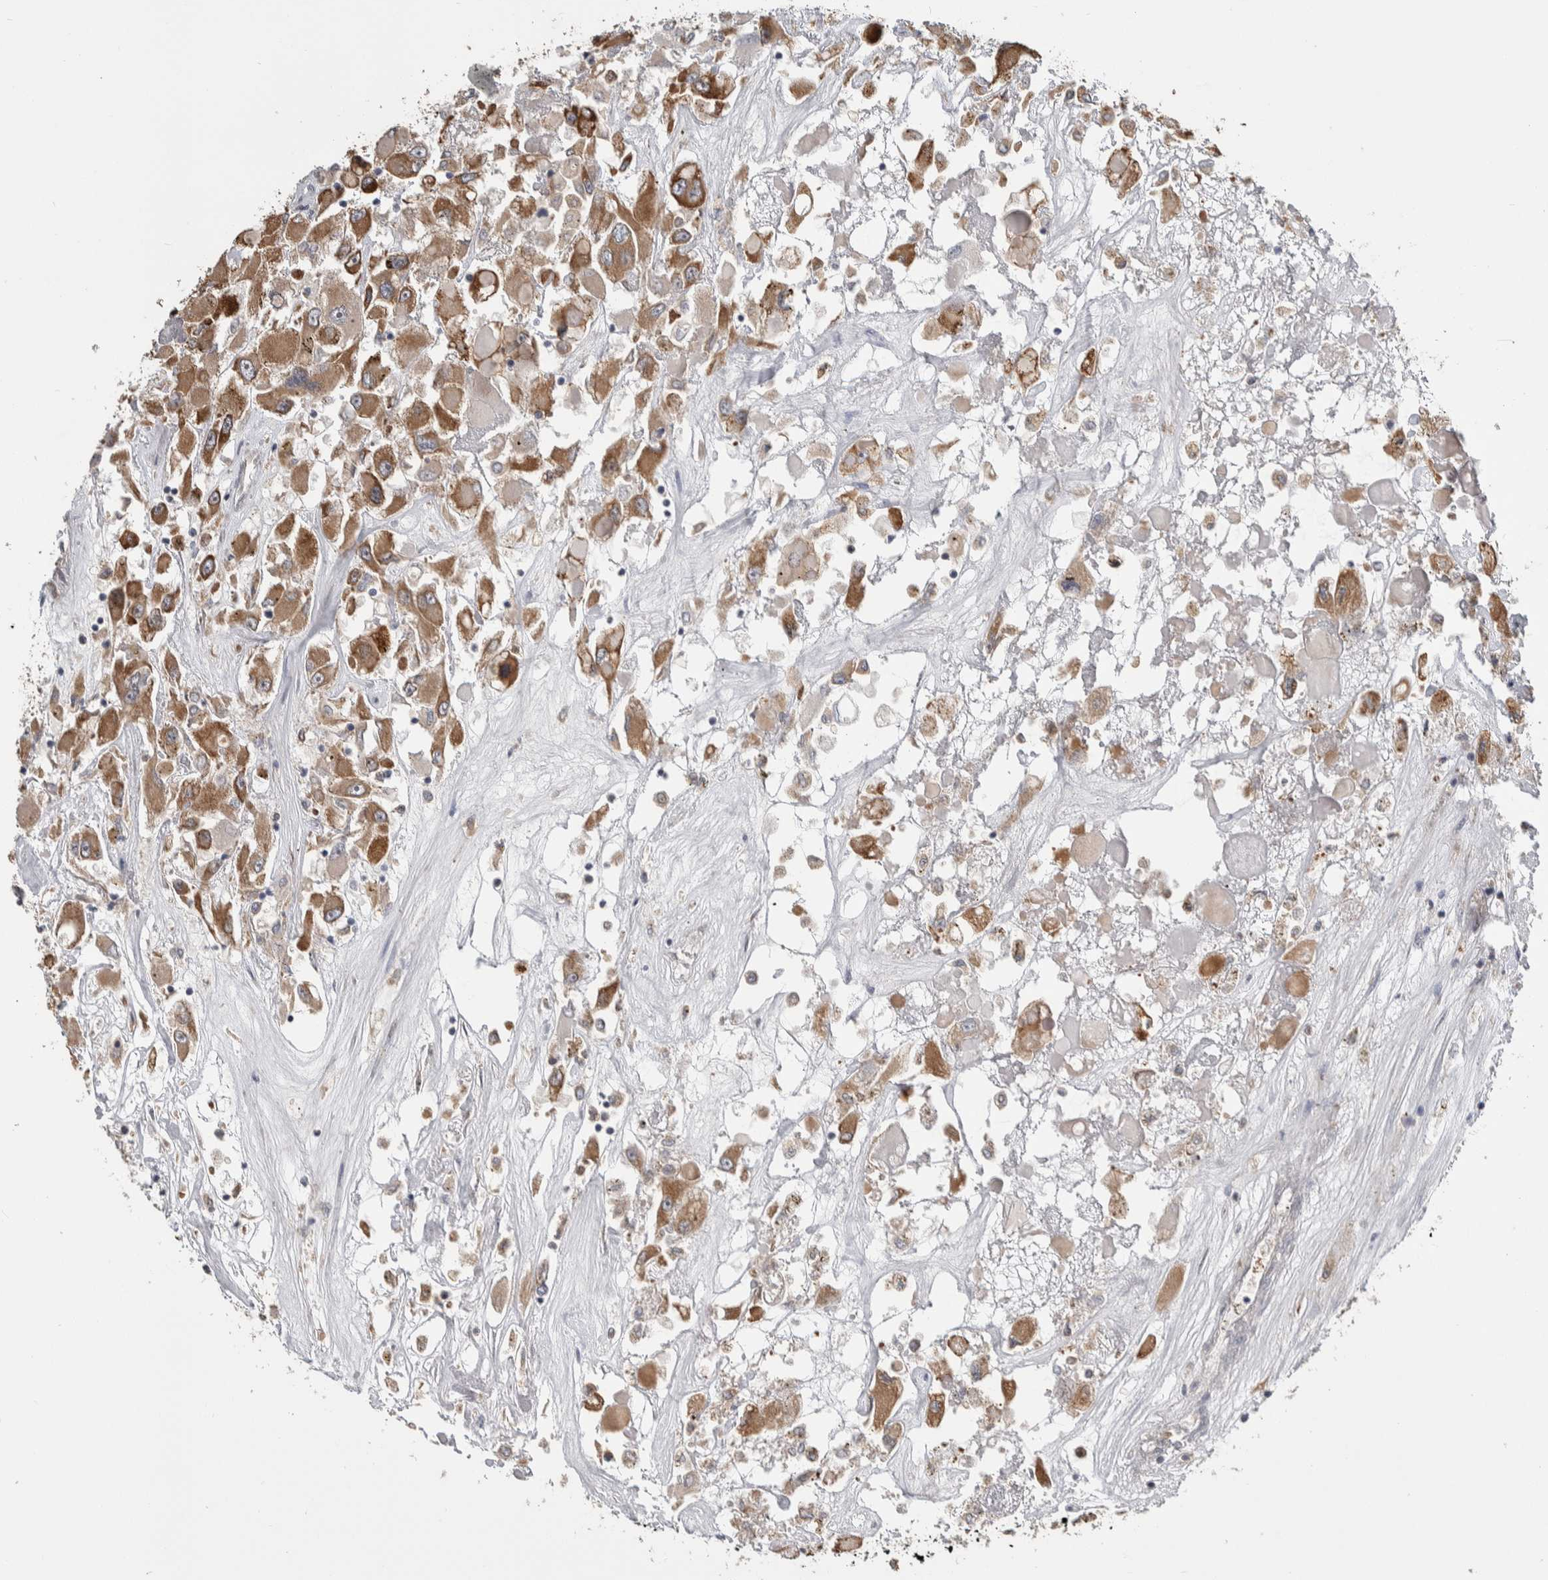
{"staining": {"intensity": "moderate", "quantity": ">75%", "location": "cytoplasmic/membranous"}, "tissue": "renal cancer", "cell_type": "Tumor cells", "image_type": "cancer", "snomed": [{"axis": "morphology", "description": "Adenocarcinoma, NOS"}, {"axis": "topography", "description": "Kidney"}], "caption": "The image displays a brown stain indicating the presence of a protein in the cytoplasmic/membranous of tumor cells in adenocarcinoma (renal).", "gene": "PRDM4", "patient": {"sex": "female", "age": 52}}